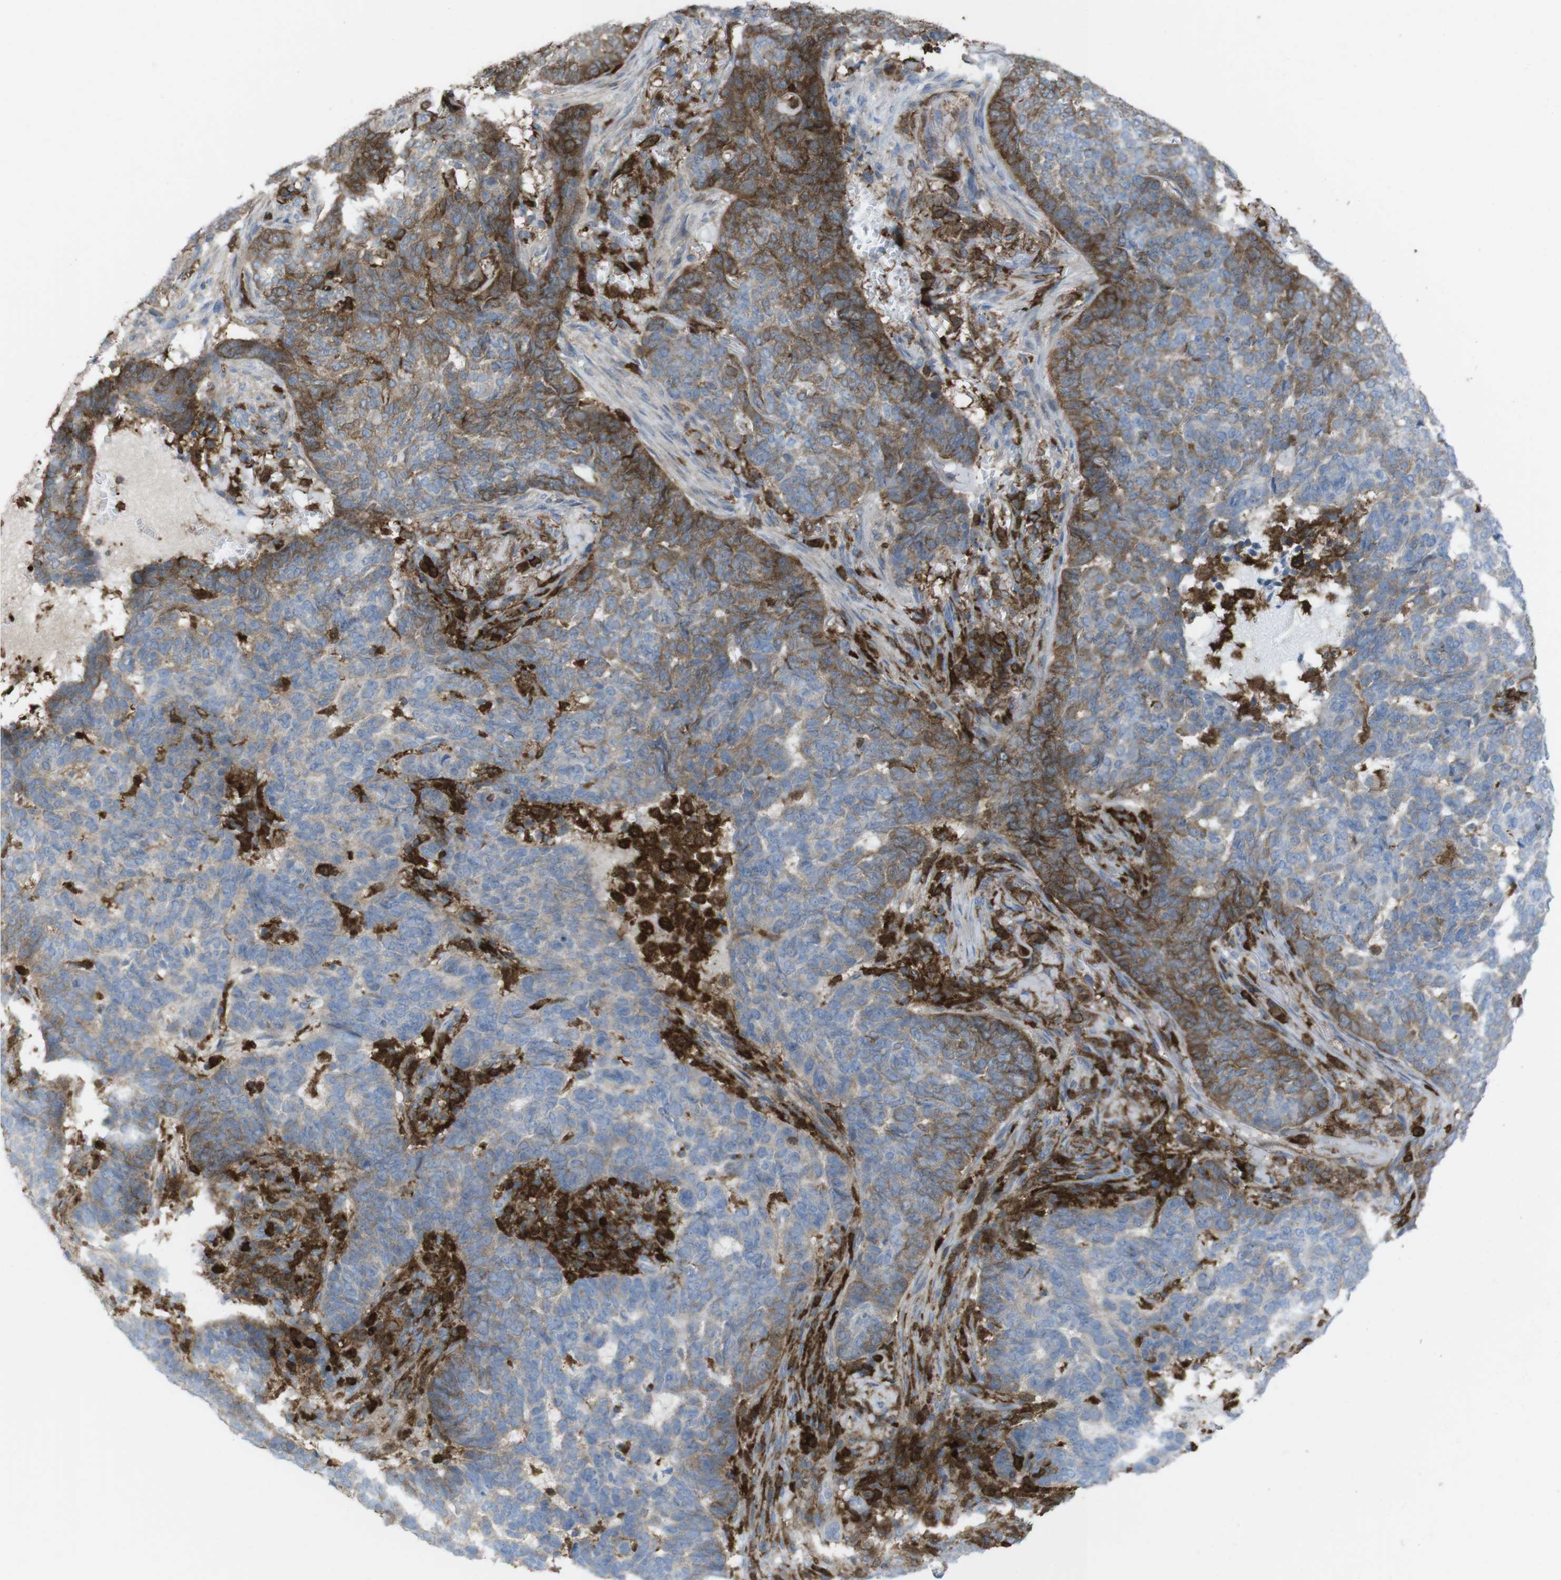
{"staining": {"intensity": "moderate", "quantity": "<25%", "location": "cytoplasmic/membranous"}, "tissue": "skin cancer", "cell_type": "Tumor cells", "image_type": "cancer", "snomed": [{"axis": "morphology", "description": "Basal cell carcinoma"}, {"axis": "topography", "description": "Skin"}], "caption": "Moderate cytoplasmic/membranous expression for a protein is seen in about <25% of tumor cells of skin basal cell carcinoma using immunohistochemistry (IHC).", "gene": "PRKCD", "patient": {"sex": "male", "age": 85}}